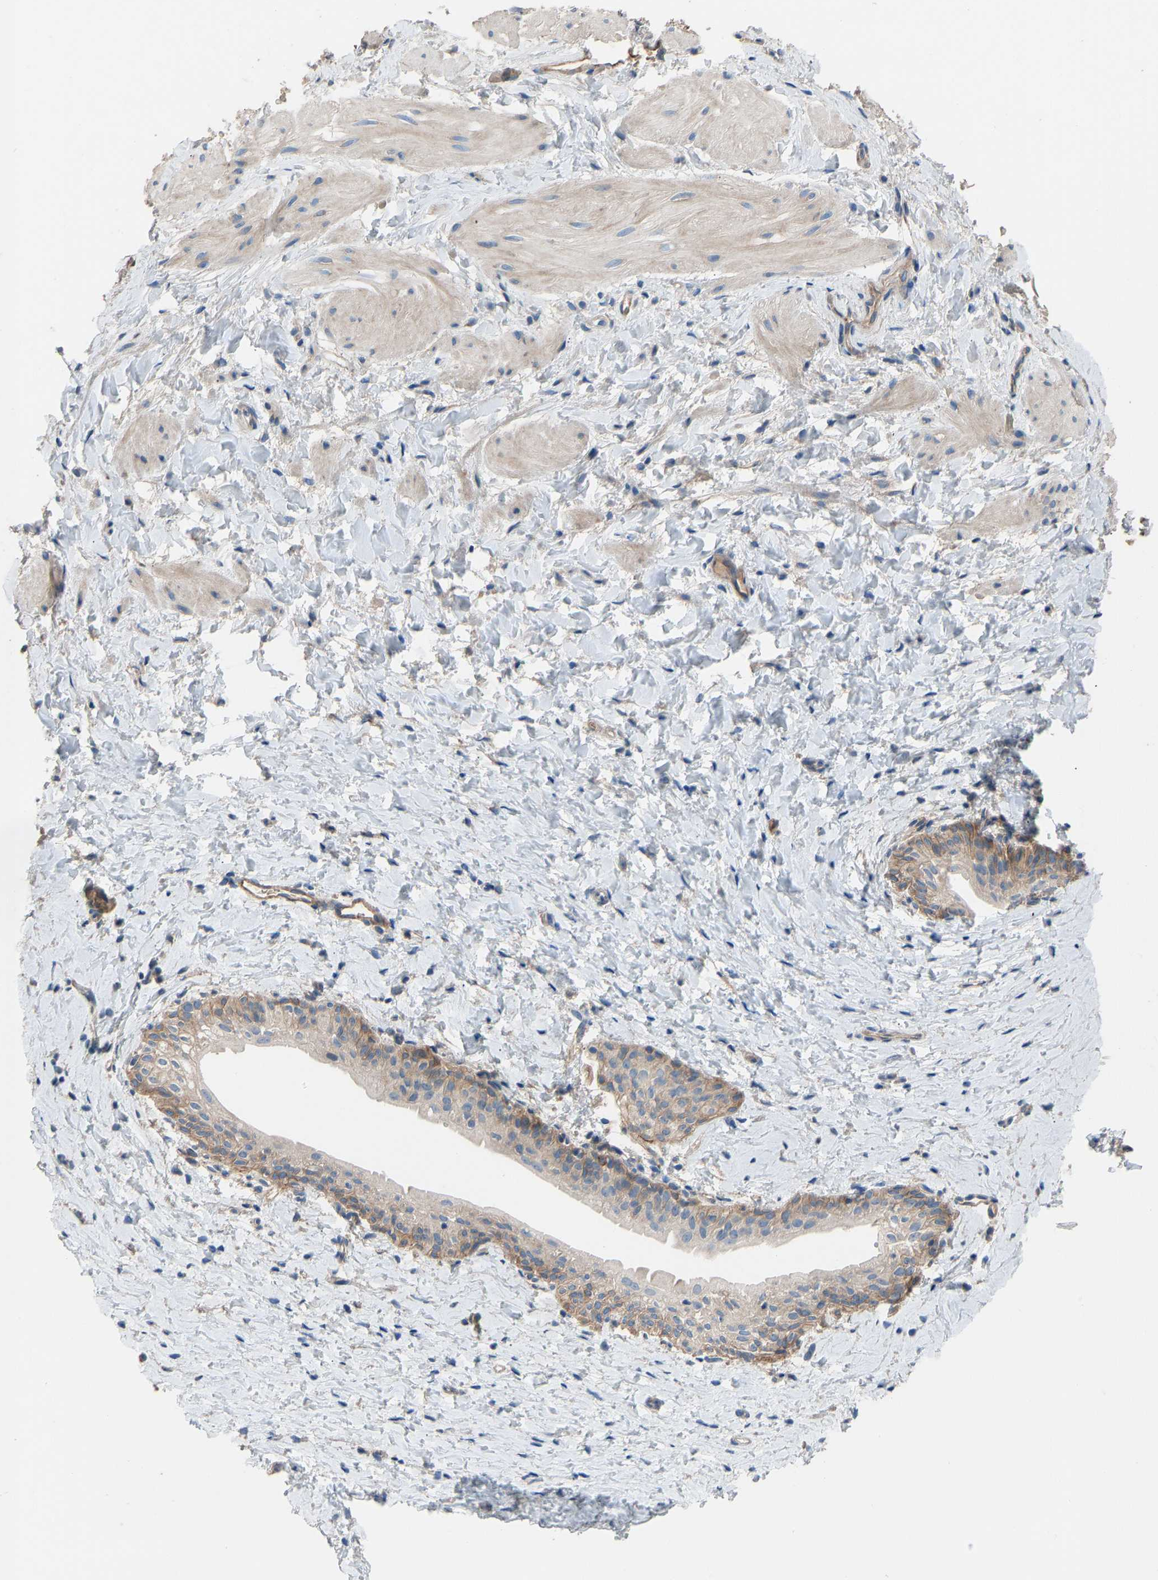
{"staining": {"intensity": "weak", "quantity": ">75%", "location": "cytoplasmic/membranous"}, "tissue": "smooth muscle", "cell_type": "Smooth muscle cells", "image_type": "normal", "snomed": [{"axis": "morphology", "description": "Normal tissue, NOS"}, {"axis": "topography", "description": "Smooth muscle"}], "caption": "Brown immunohistochemical staining in benign smooth muscle displays weak cytoplasmic/membranous staining in about >75% of smooth muscle cells.", "gene": "TGFBR3", "patient": {"sex": "male", "age": 16}}